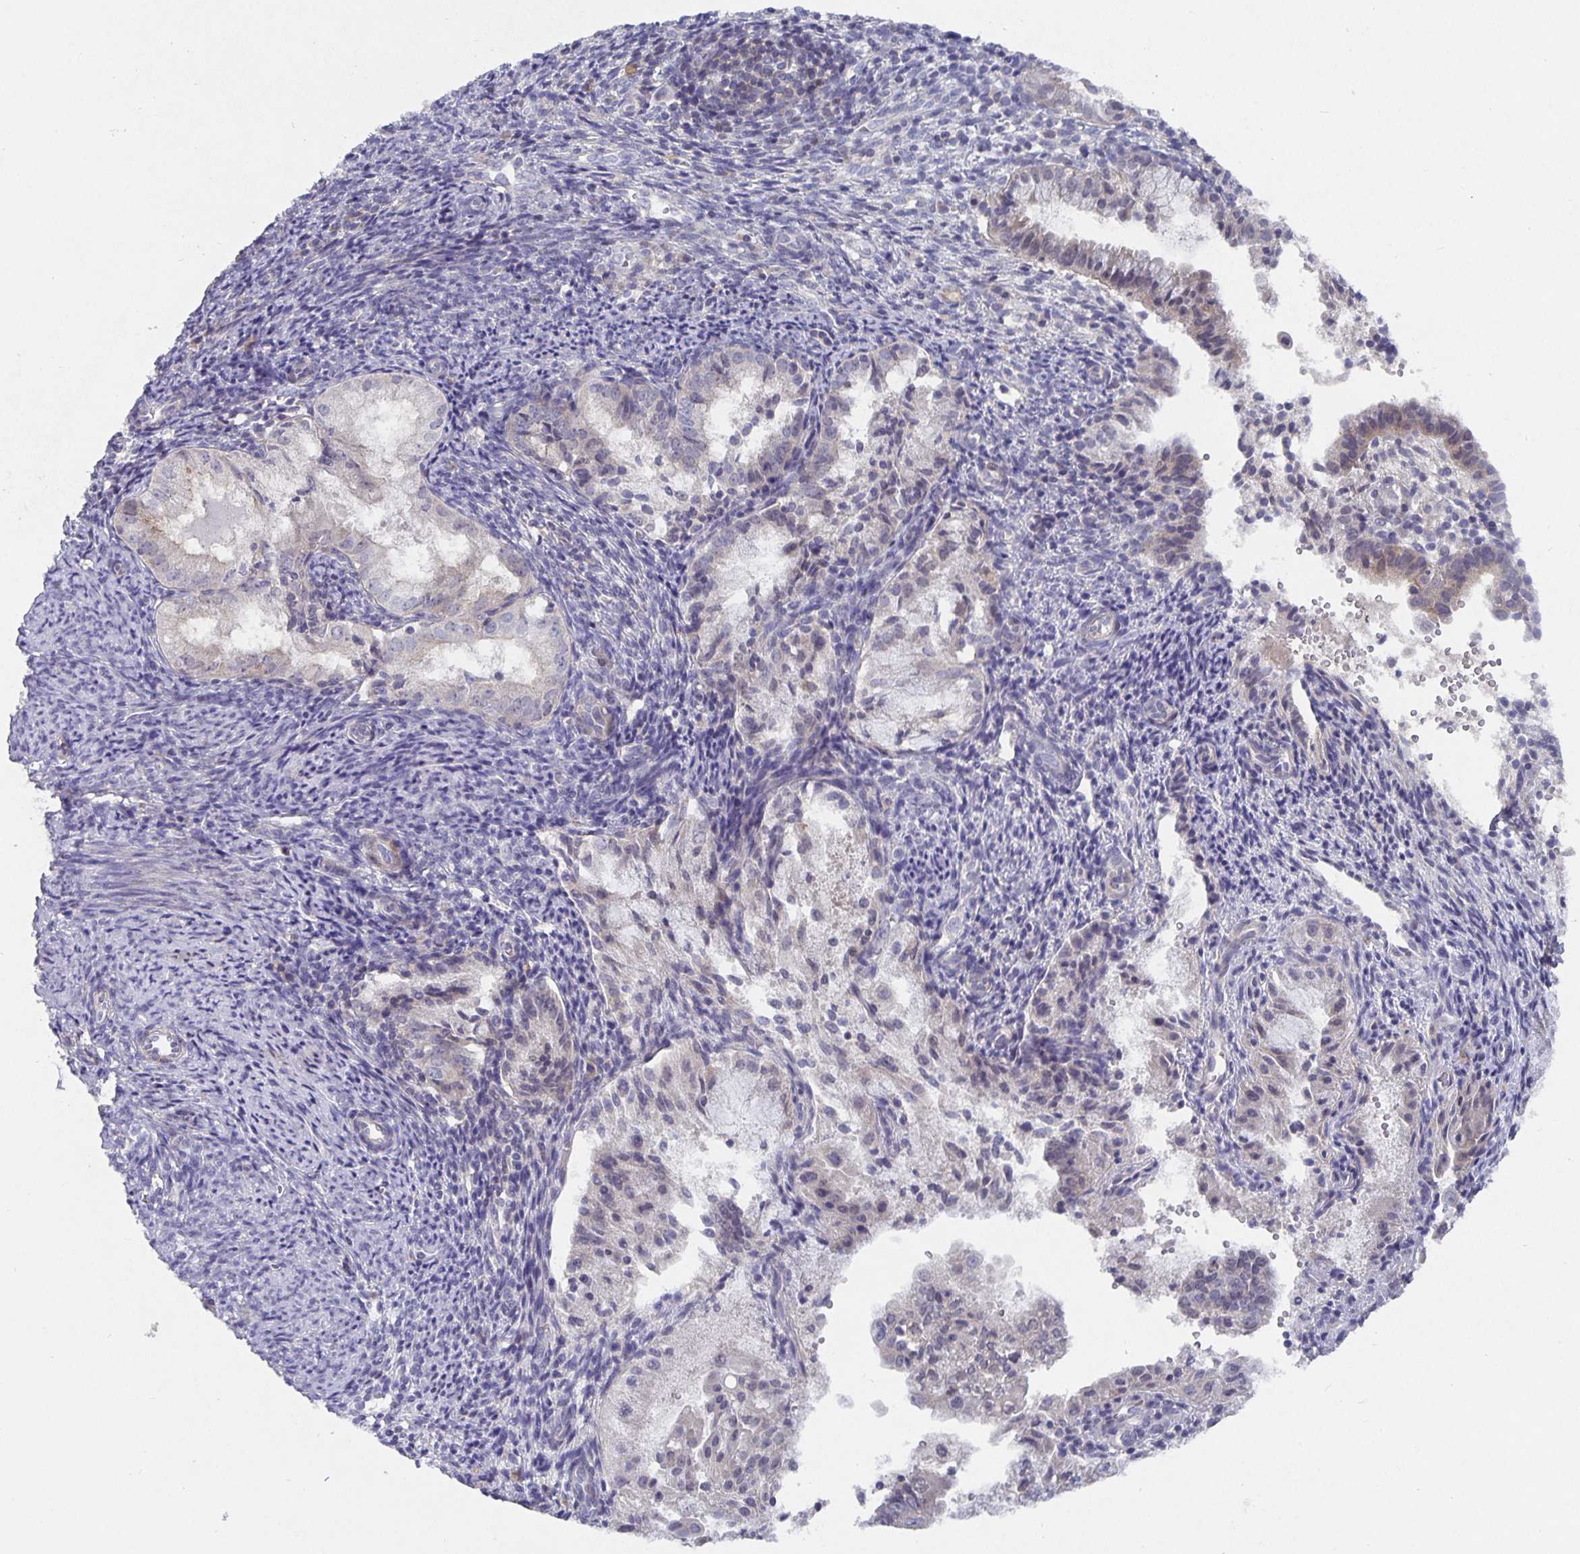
{"staining": {"intensity": "negative", "quantity": "none", "location": "none"}, "tissue": "endometrial cancer", "cell_type": "Tumor cells", "image_type": "cancer", "snomed": [{"axis": "morphology", "description": "Adenocarcinoma, NOS"}, {"axis": "topography", "description": "Endometrium"}], "caption": "Immunohistochemistry (IHC) histopathology image of human endometrial cancer (adenocarcinoma) stained for a protein (brown), which exhibits no positivity in tumor cells.", "gene": "HEPN1", "patient": {"sex": "female", "age": 55}}